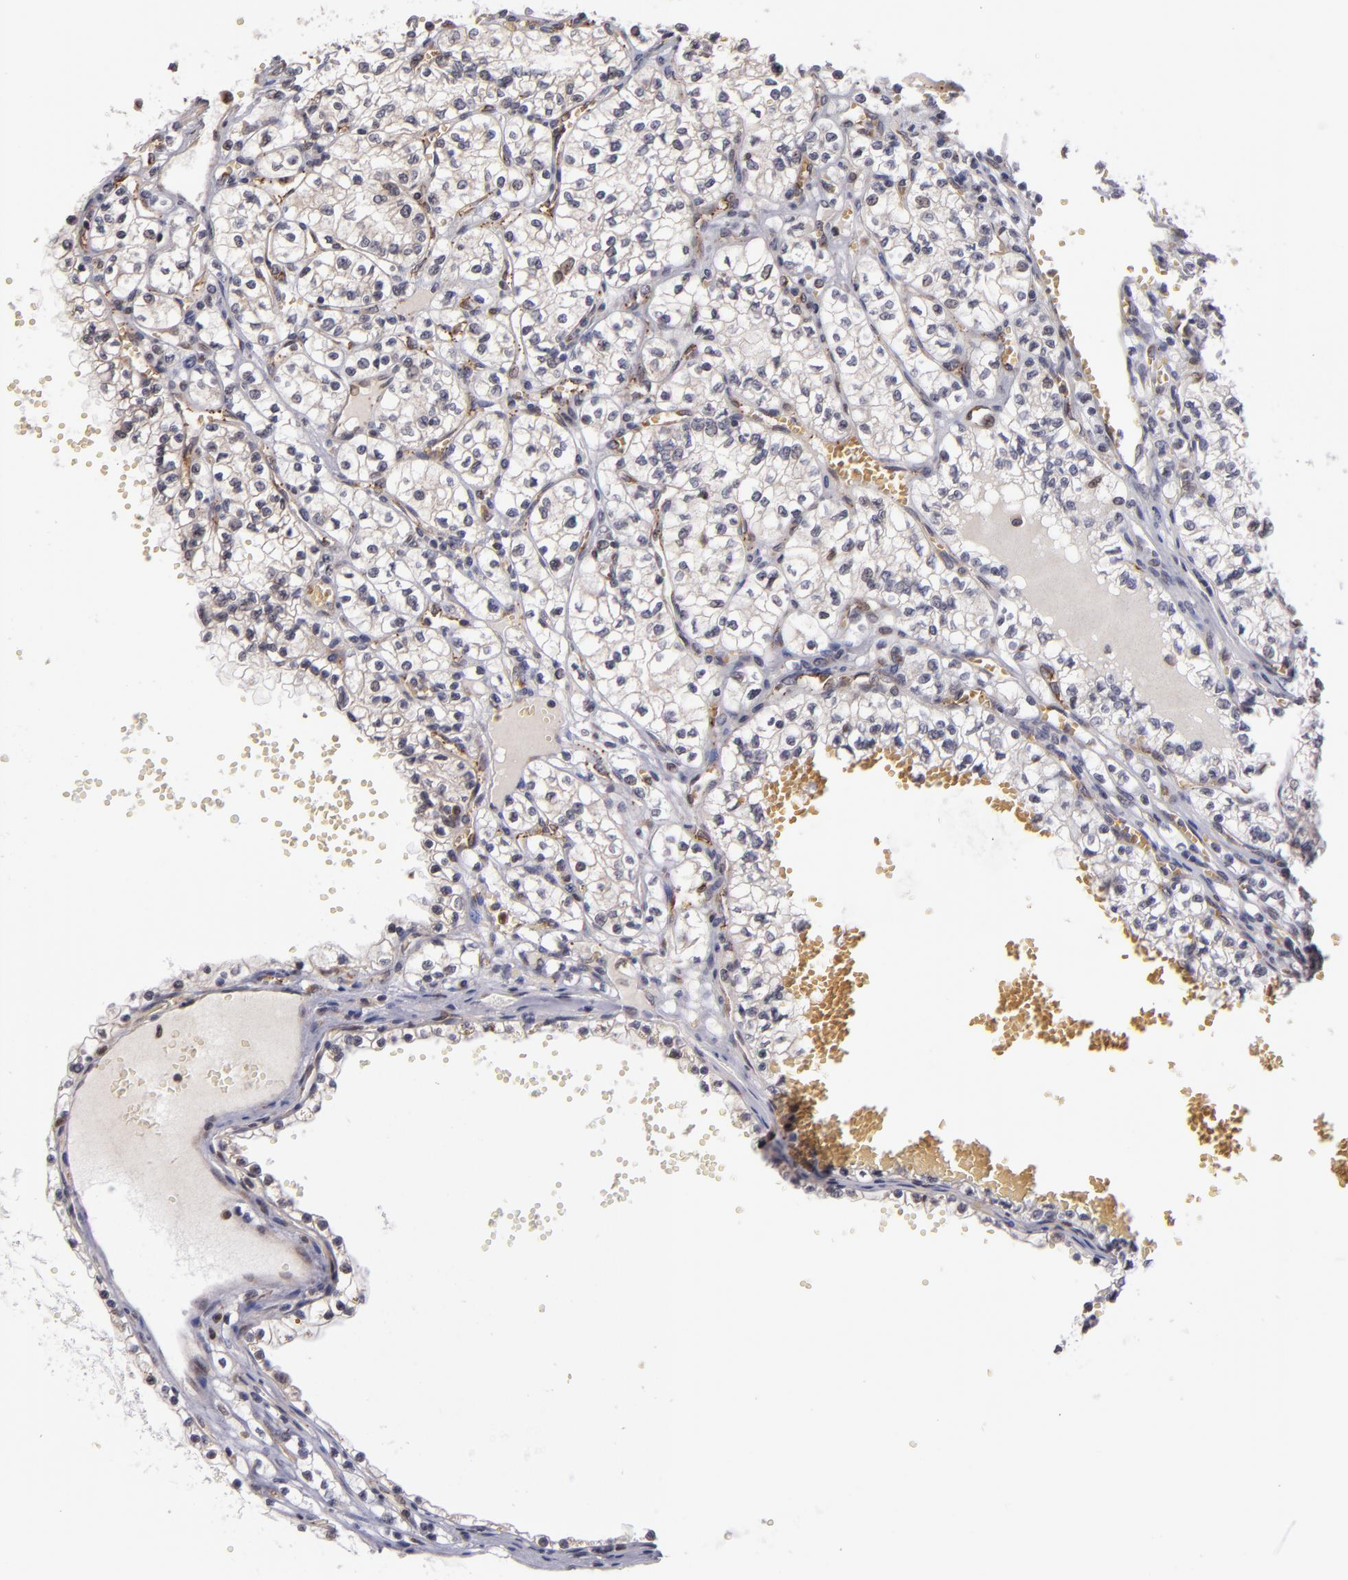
{"staining": {"intensity": "weak", "quantity": "<25%", "location": "cytoplasmic/membranous"}, "tissue": "renal cancer", "cell_type": "Tumor cells", "image_type": "cancer", "snomed": [{"axis": "morphology", "description": "Adenocarcinoma, NOS"}, {"axis": "topography", "description": "Kidney"}], "caption": "IHC of renal cancer (adenocarcinoma) exhibits no positivity in tumor cells. Brightfield microscopy of immunohistochemistry (IHC) stained with DAB (3,3'-diaminobenzidine) (brown) and hematoxylin (blue), captured at high magnification.", "gene": "CASP1", "patient": {"sex": "male", "age": 61}}